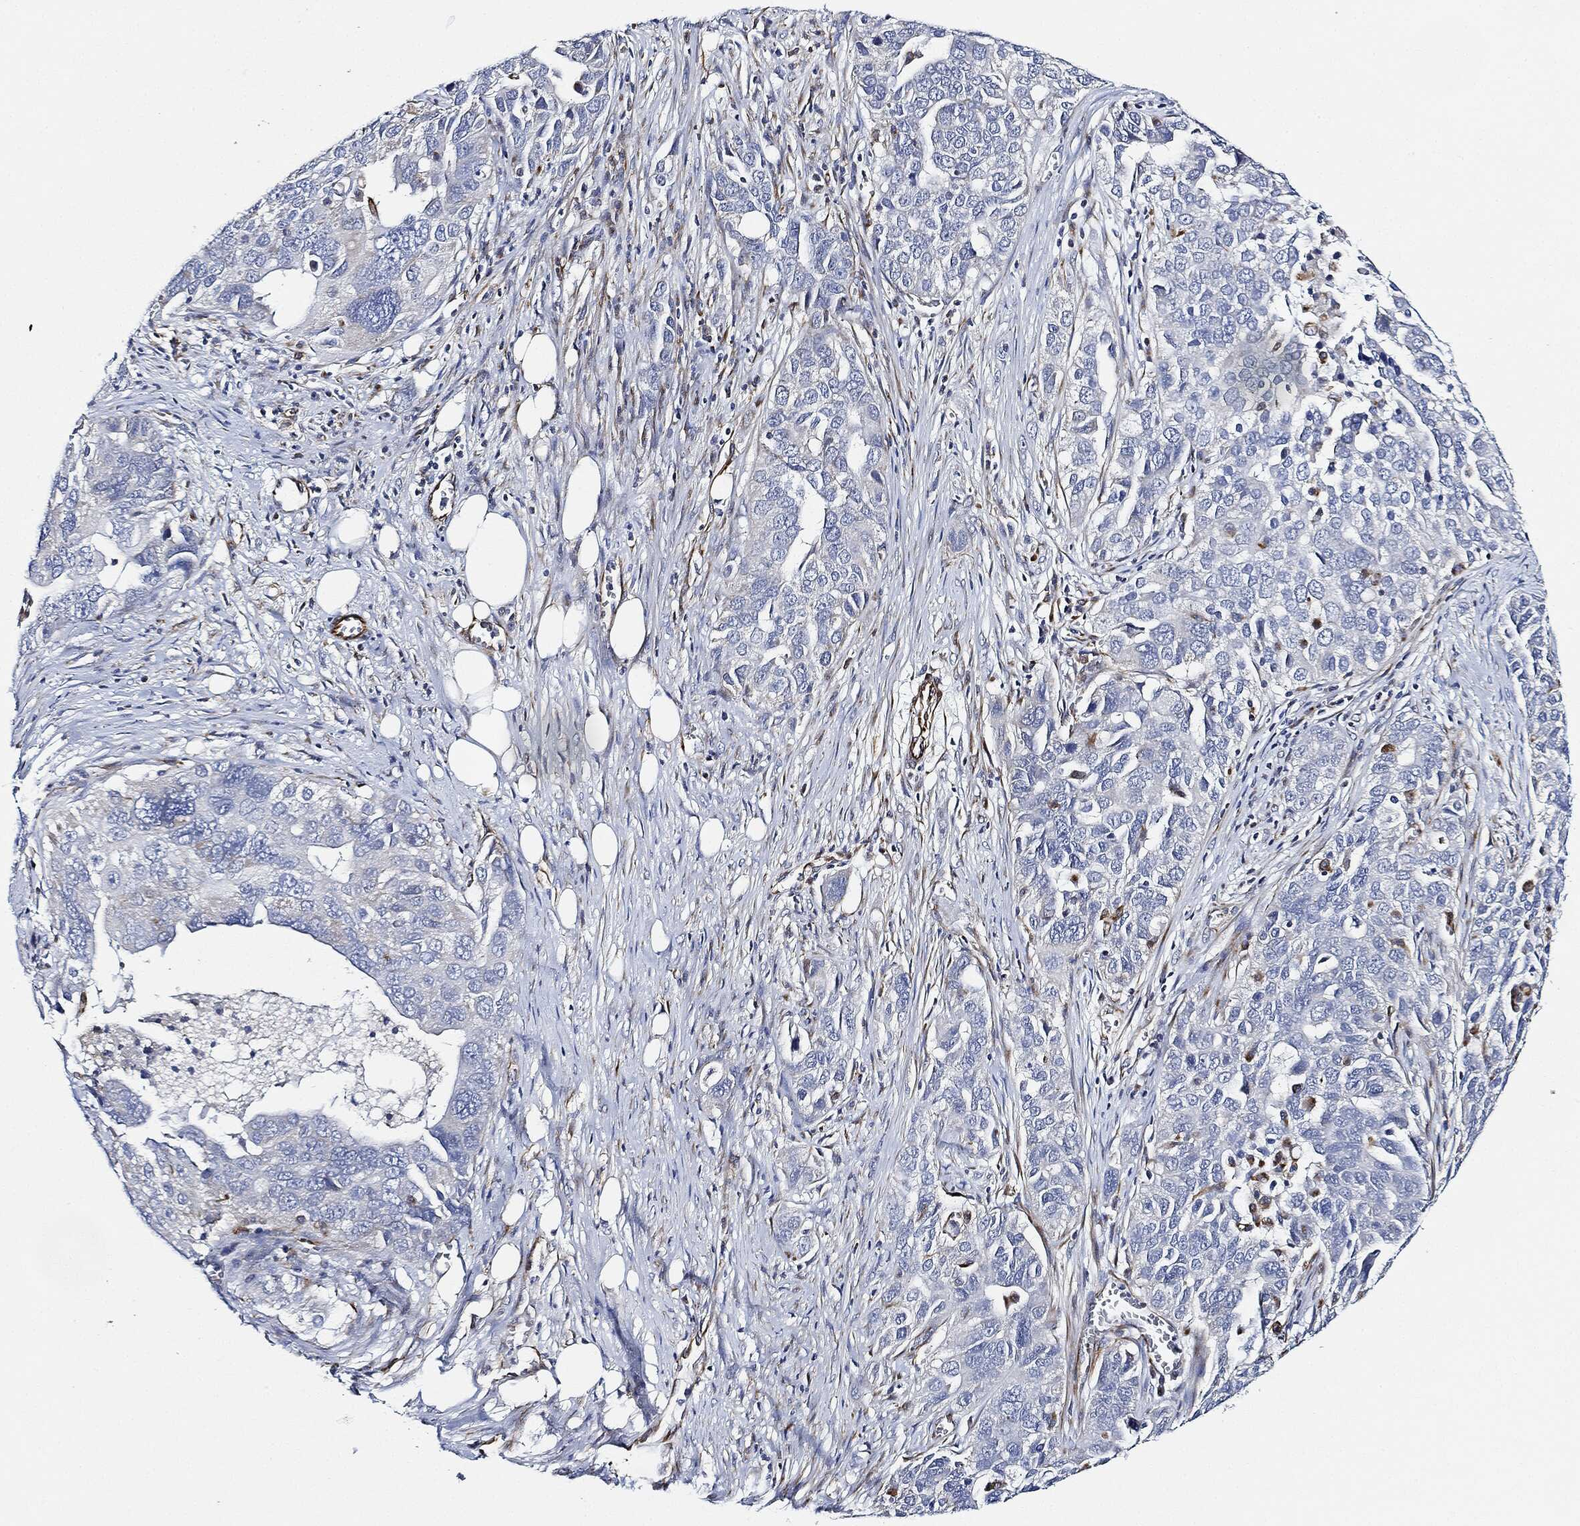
{"staining": {"intensity": "negative", "quantity": "none", "location": "none"}, "tissue": "ovarian cancer", "cell_type": "Tumor cells", "image_type": "cancer", "snomed": [{"axis": "morphology", "description": "Carcinoma, endometroid"}, {"axis": "topography", "description": "Soft tissue"}, {"axis": "topography", "description": "Ovary"}], "caption": "This is a histopathology image of IHC staining of ovarian cancer (endometroid carcinoma), which shows no expression in tumor cells.", "gene": "THSD1", "patient": {"sex": "female", "age": 52}}